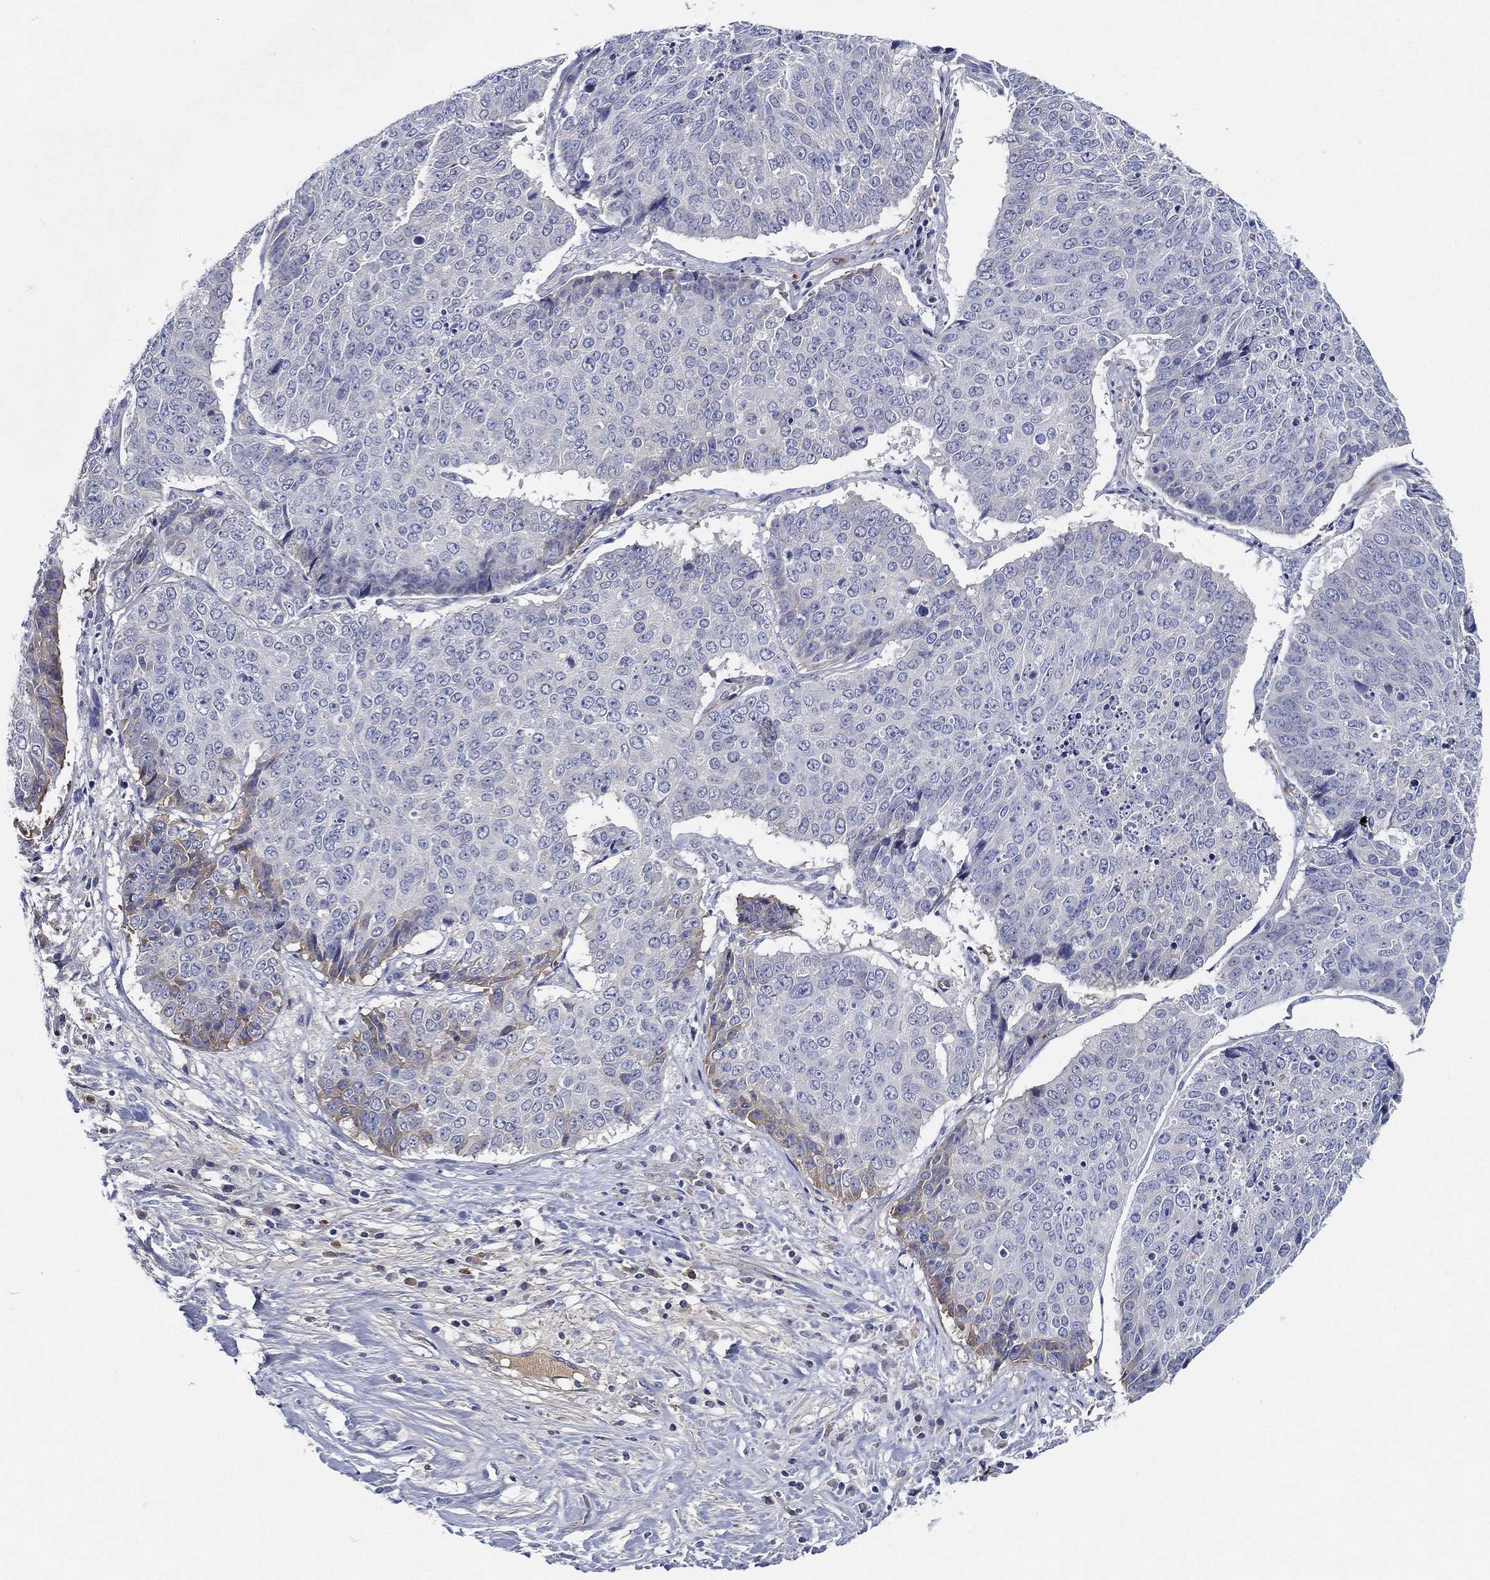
{"staining": {"intensity": "negative", "quantity": "none", "location": "none"}, "tissue": "lung cancer", "cell_type": "Tumor cells", "image_type": "cancer", "snomed": [{"axis": "morphology", "description": "Normal tissue, NOS"}, {"axis": "morphology", "description": "Squamous cell carcinoma, NOS"}, {"axis": "topography", "description": "Bronchus"}, {"axis": "topography", "description": "Lung"}], "caption": "IHC histopathology image of lung cancer (squamous cell carcinoma) stained for a protein (brown), which reveals no positivity in tumor cells.", "gene": "TMPRSS11D", "patient": {"sex": "male", "age": 64}}